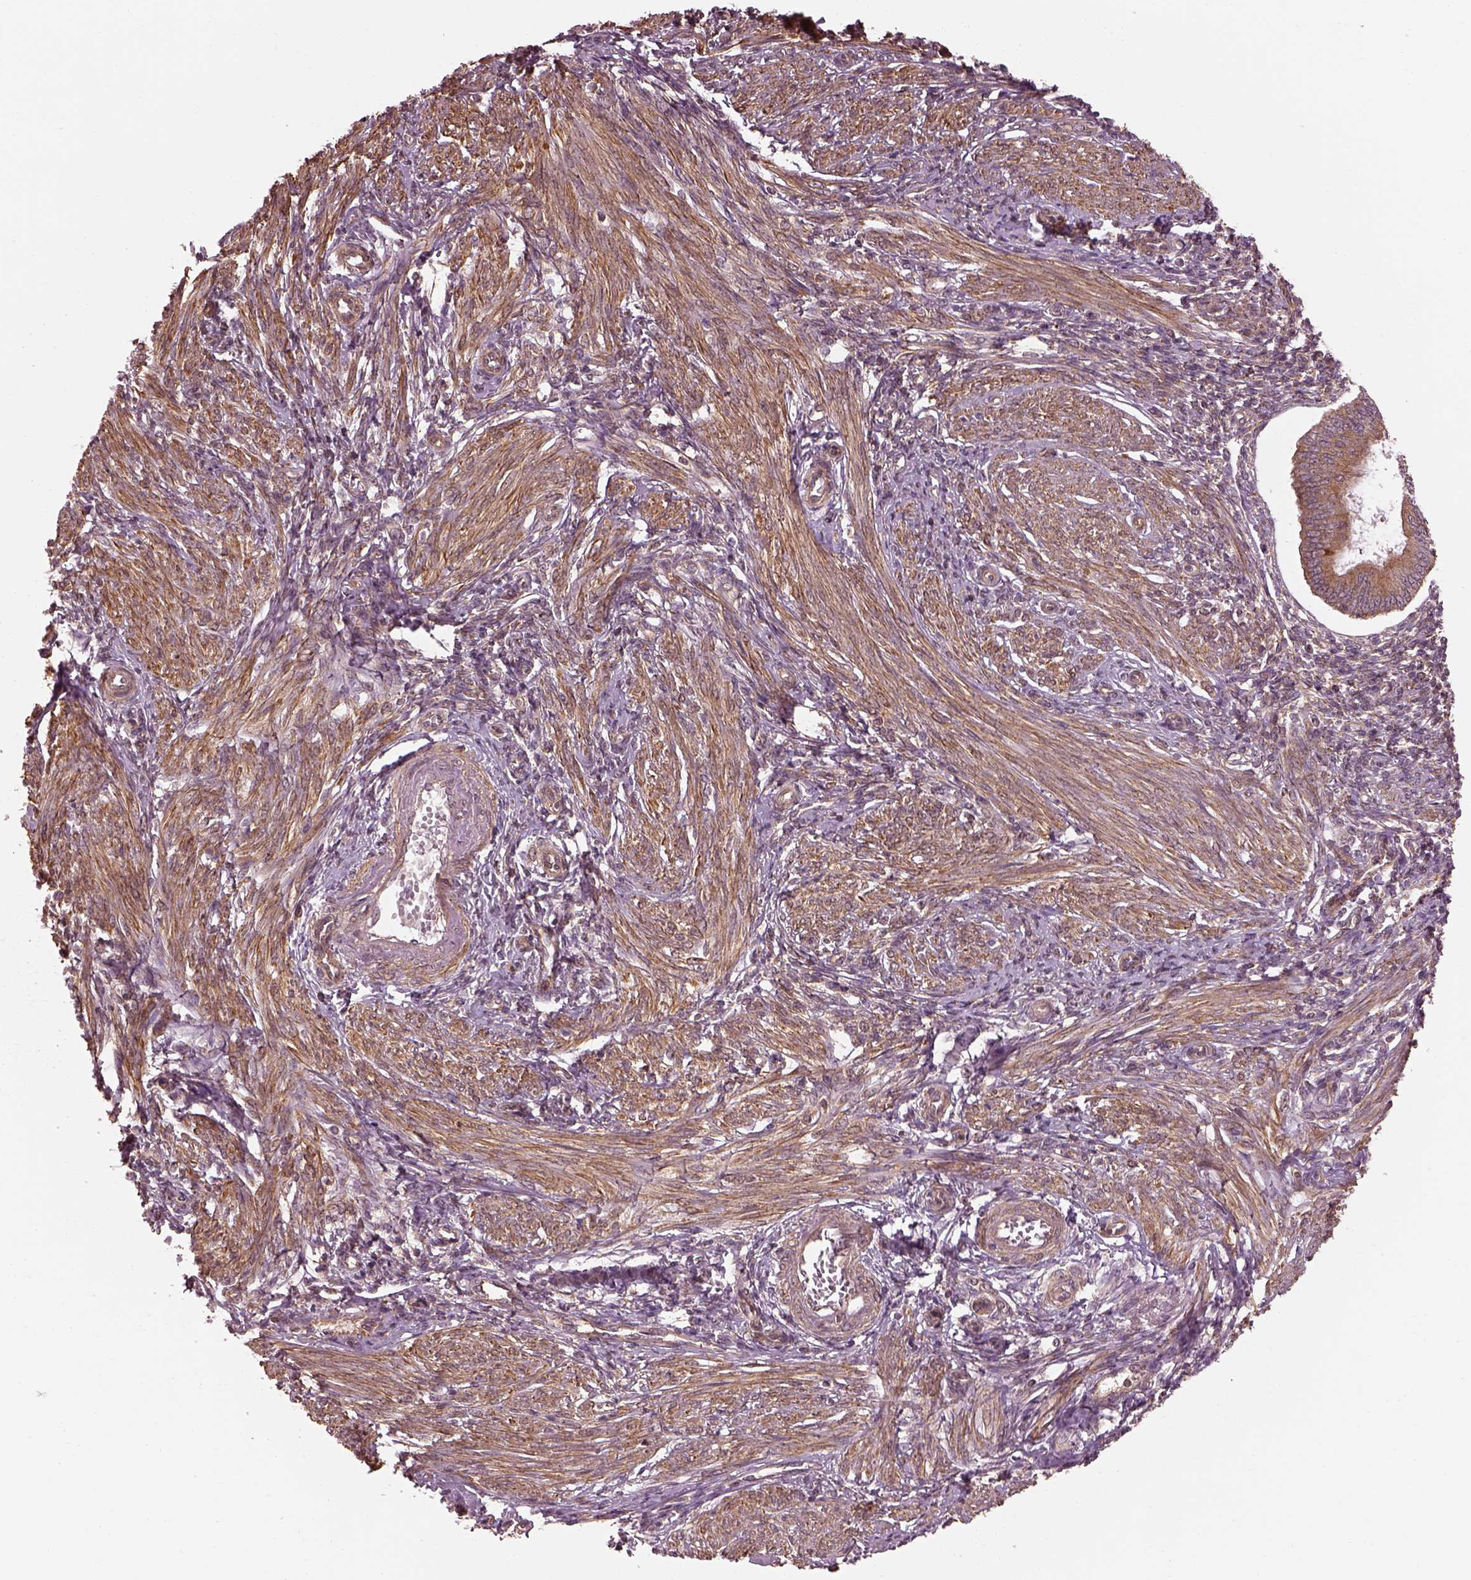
{"staining": {"intensity": "moderate", "quantity": ">75%", "location": "cytoplasmic/membranous"}, "tissue": "endometrium", "cell_type": "Cells in endometrial stroma", "image_type": "normal", "snomed": [{"axis": "morphology", "description": "Normal tissue, NOS"}, {"axis": "topography", "description": "Endometrium"}], "caption": "A brown stain shows moderate cytoplasmic/membranous staining of a protein in cells in endometrial stroma of unremarkable endometrium.", "gene": "LSM14A", "patient": {"sex": "female", "age": 42}}